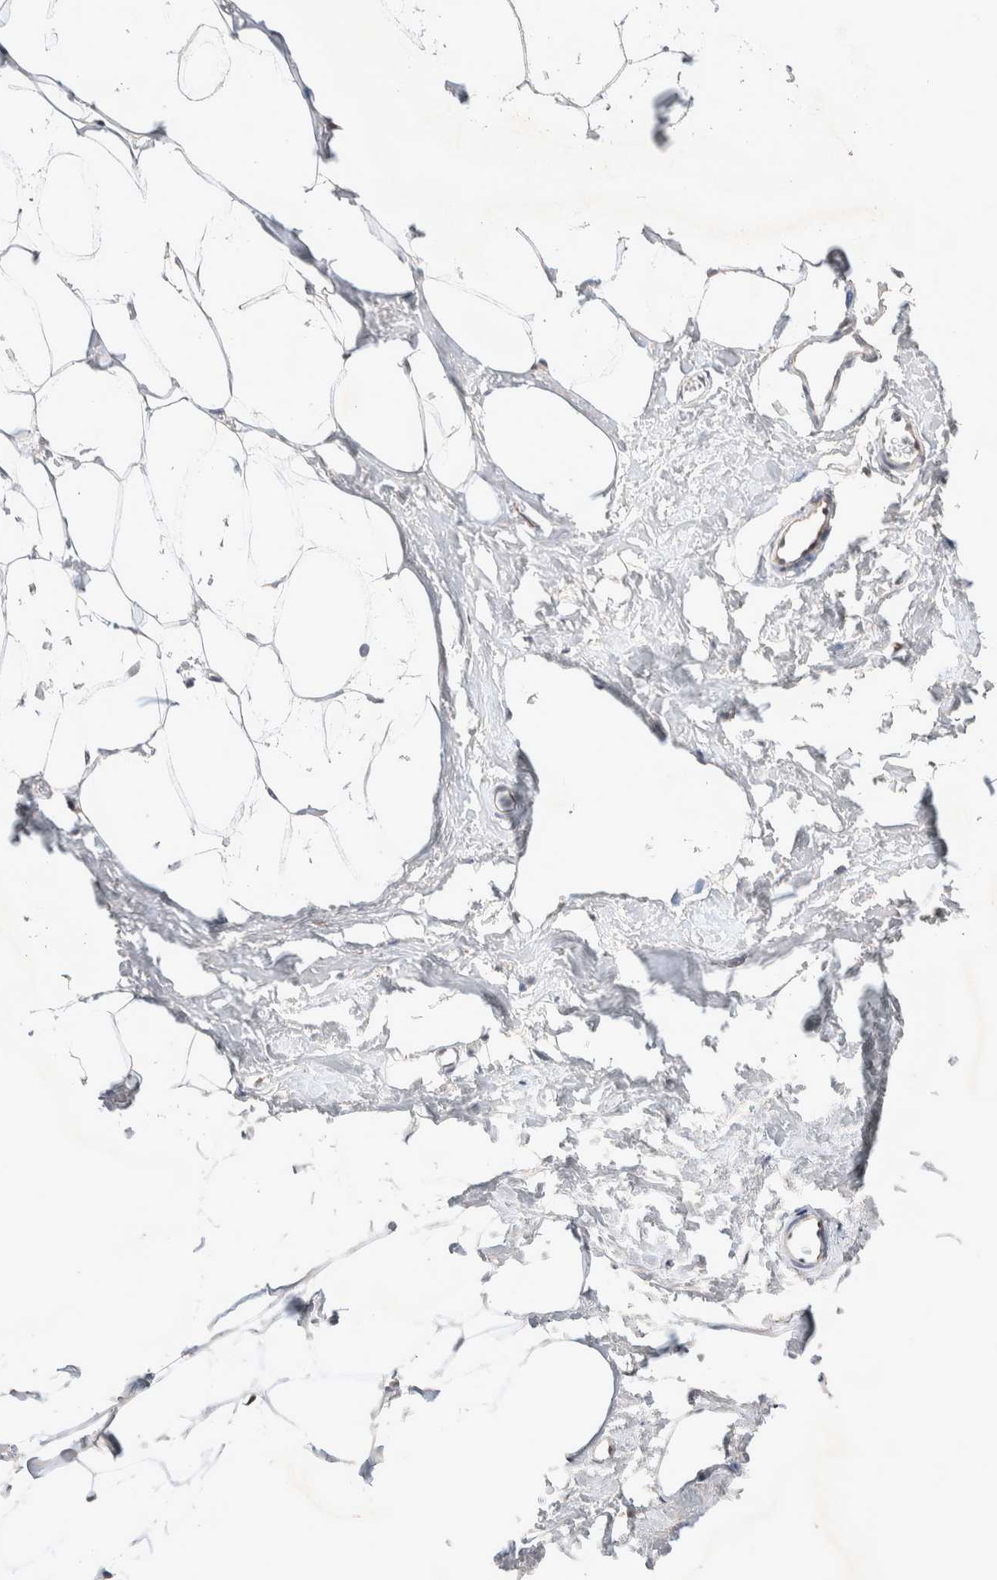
{"staining": {"intensity": "negative", "quantity": "none", "location": "none"}, "tissue": "adipose tissue", "cell_type": "Adipocytes", "image_type": "normal", "snomed": [{"axis": "morphology", "description": "Normal tissue, NOS"}, {"axis": "morphology", "description": "Fibrosis, NOS"}, {"axis": "topography", "description": "Breast"}, {"axis": "topography", "description": "Adipose tissue"}], "caption": "Adipocytes are negative for brown protein staining in benign adipose tissue. (Stains: DAB IHC with hematoxylin counter stain, Microscopy: brightfield microscopy at high magnification).", "gene": "ZNF704", "patient": {"sex": "female", "age": 39}}